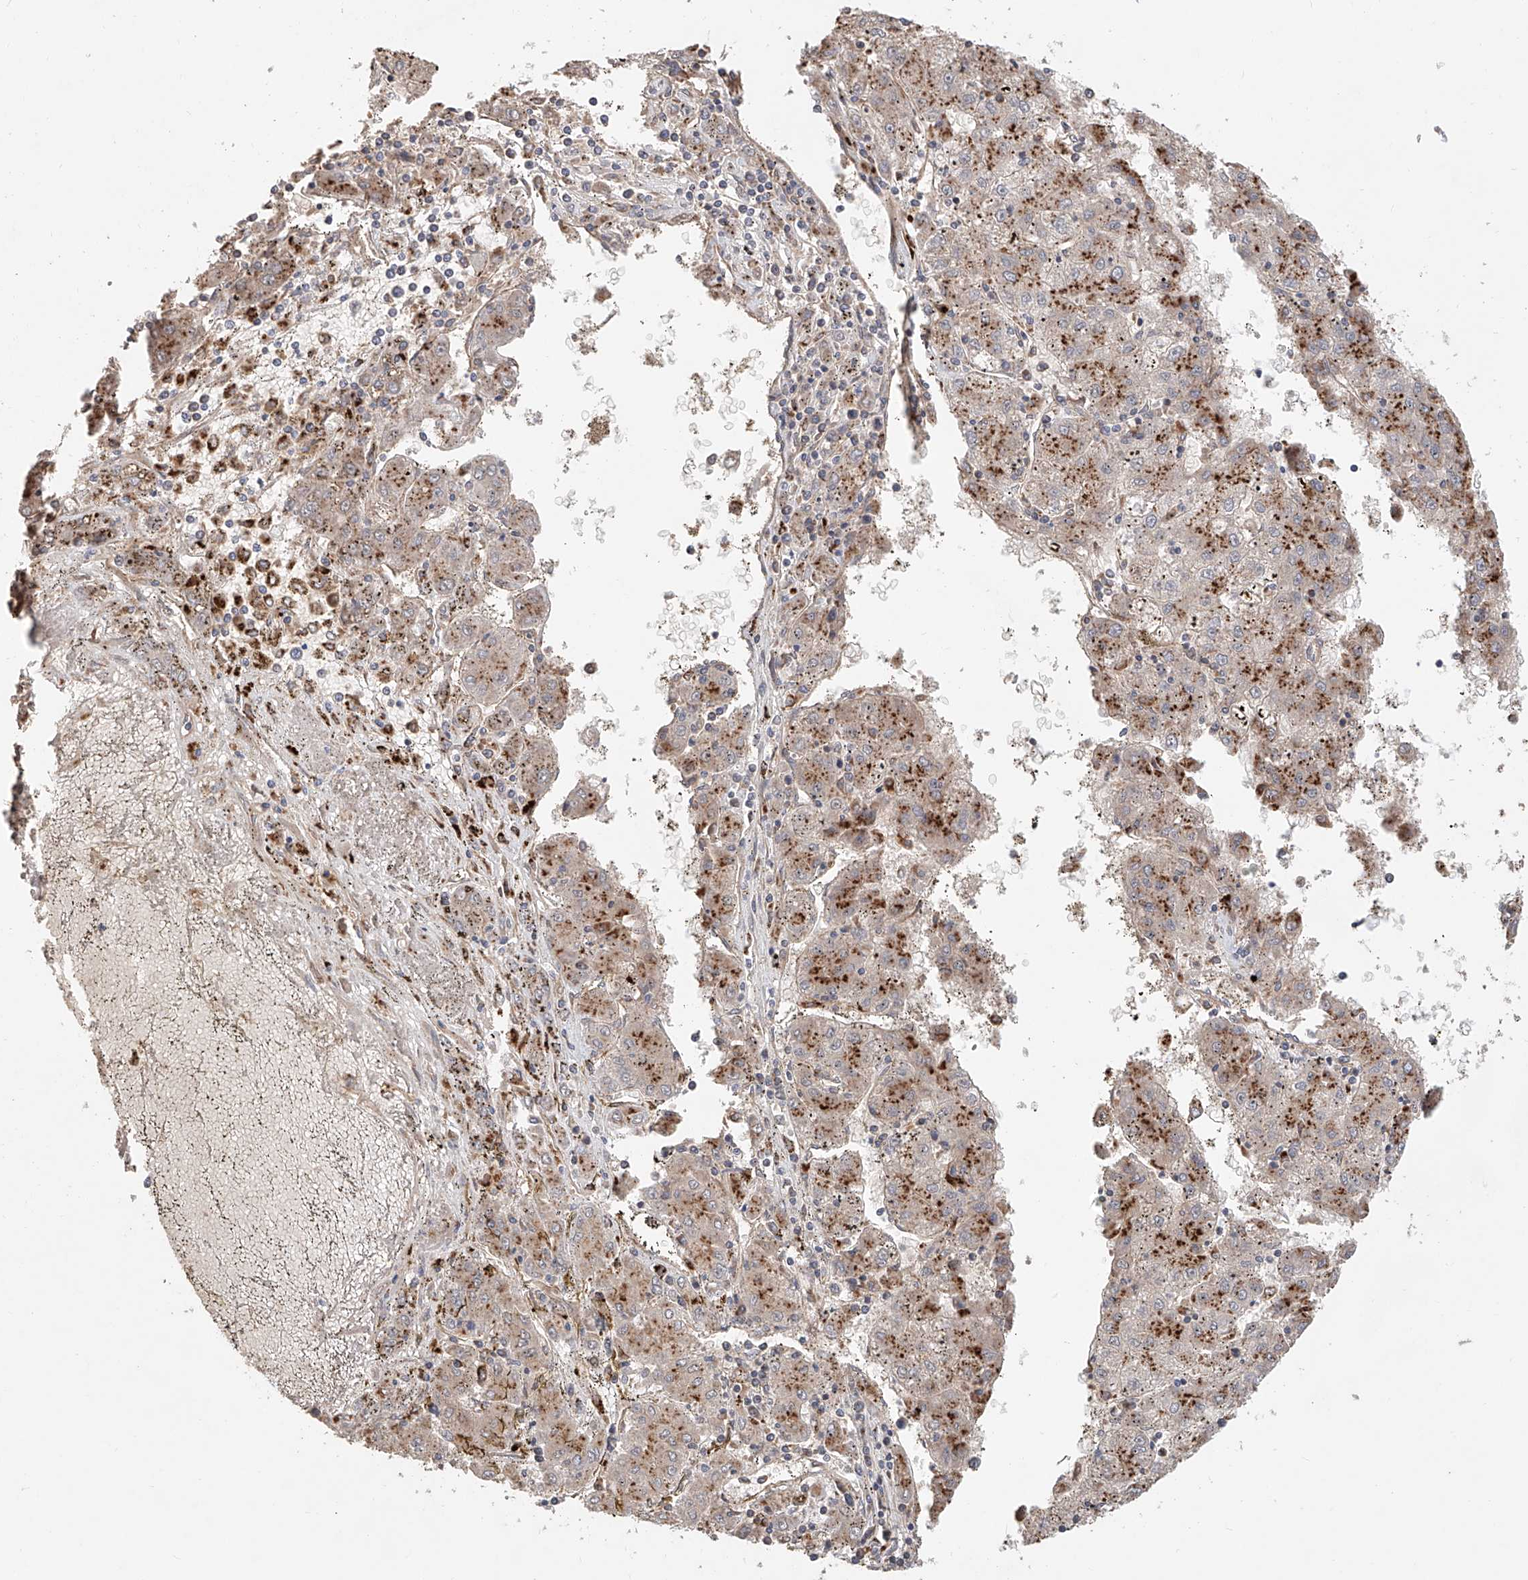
{"staining": {"intensity": "moderate", "quantity": "25%-75%", "location": "cytoplasmic/membranous"}, "tissue": "liver cancer", "cell_type": "Tumor cells", "image_type": "cancer", "snomed": [{"axis": "morphology", "description": "Carcinoma, Hepatocellular, NOS"}, {"axis": "topography", "description": "Liver"}], "caption": "Liver cancer (hepatocellular carcinoma) stained with a brown dye exhibits moderate cytoplasmic/membranous positive staining in approximately 25%-75% of tumor cells.", "gene": "HGSNAT", "patient": {"sex": "male", "age": 72}}